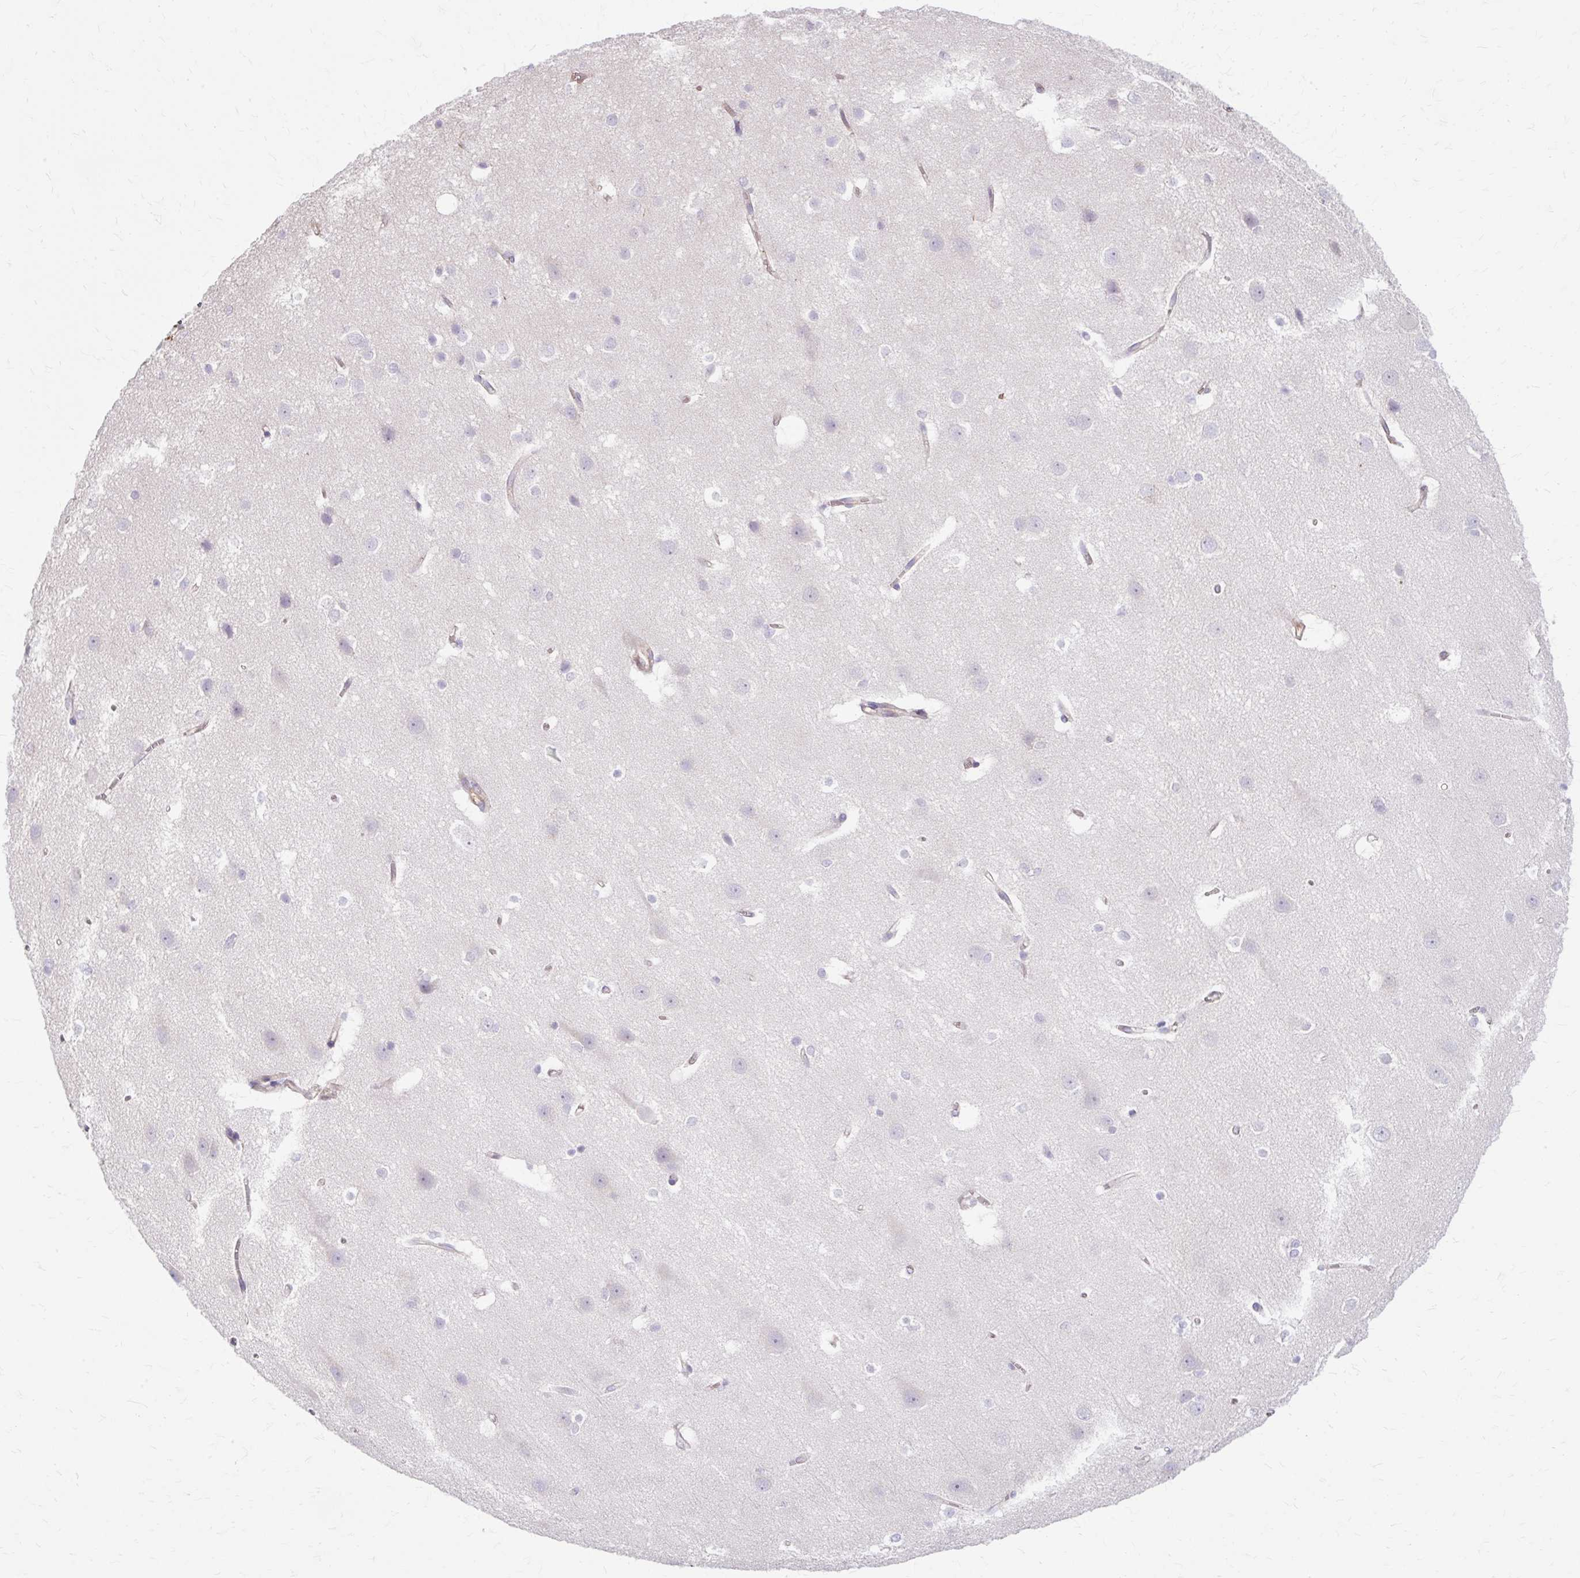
{"staining": {"intensity": "weak", "quantity": "25%-75%", "location": "cytoplasmic/membranous"}, "tissue": "cerebral cortex", "cell_type": "Endothelial cells", "image_type": "normal", "snomed": [{"axis": "morphology", "description": "Normal tissue, NOS"}, {"axis": "topography", "description": "Cerebral cortex"}], "caption": "About 25%-75% of endothelial cells in unremarkable cerebral cortex show weak cytoplasmic/membranous protein expression as visualized by brown immunohistochemical staining.", "gene": "USHBP1", "patient": {"sex": "male", "age": 37}}